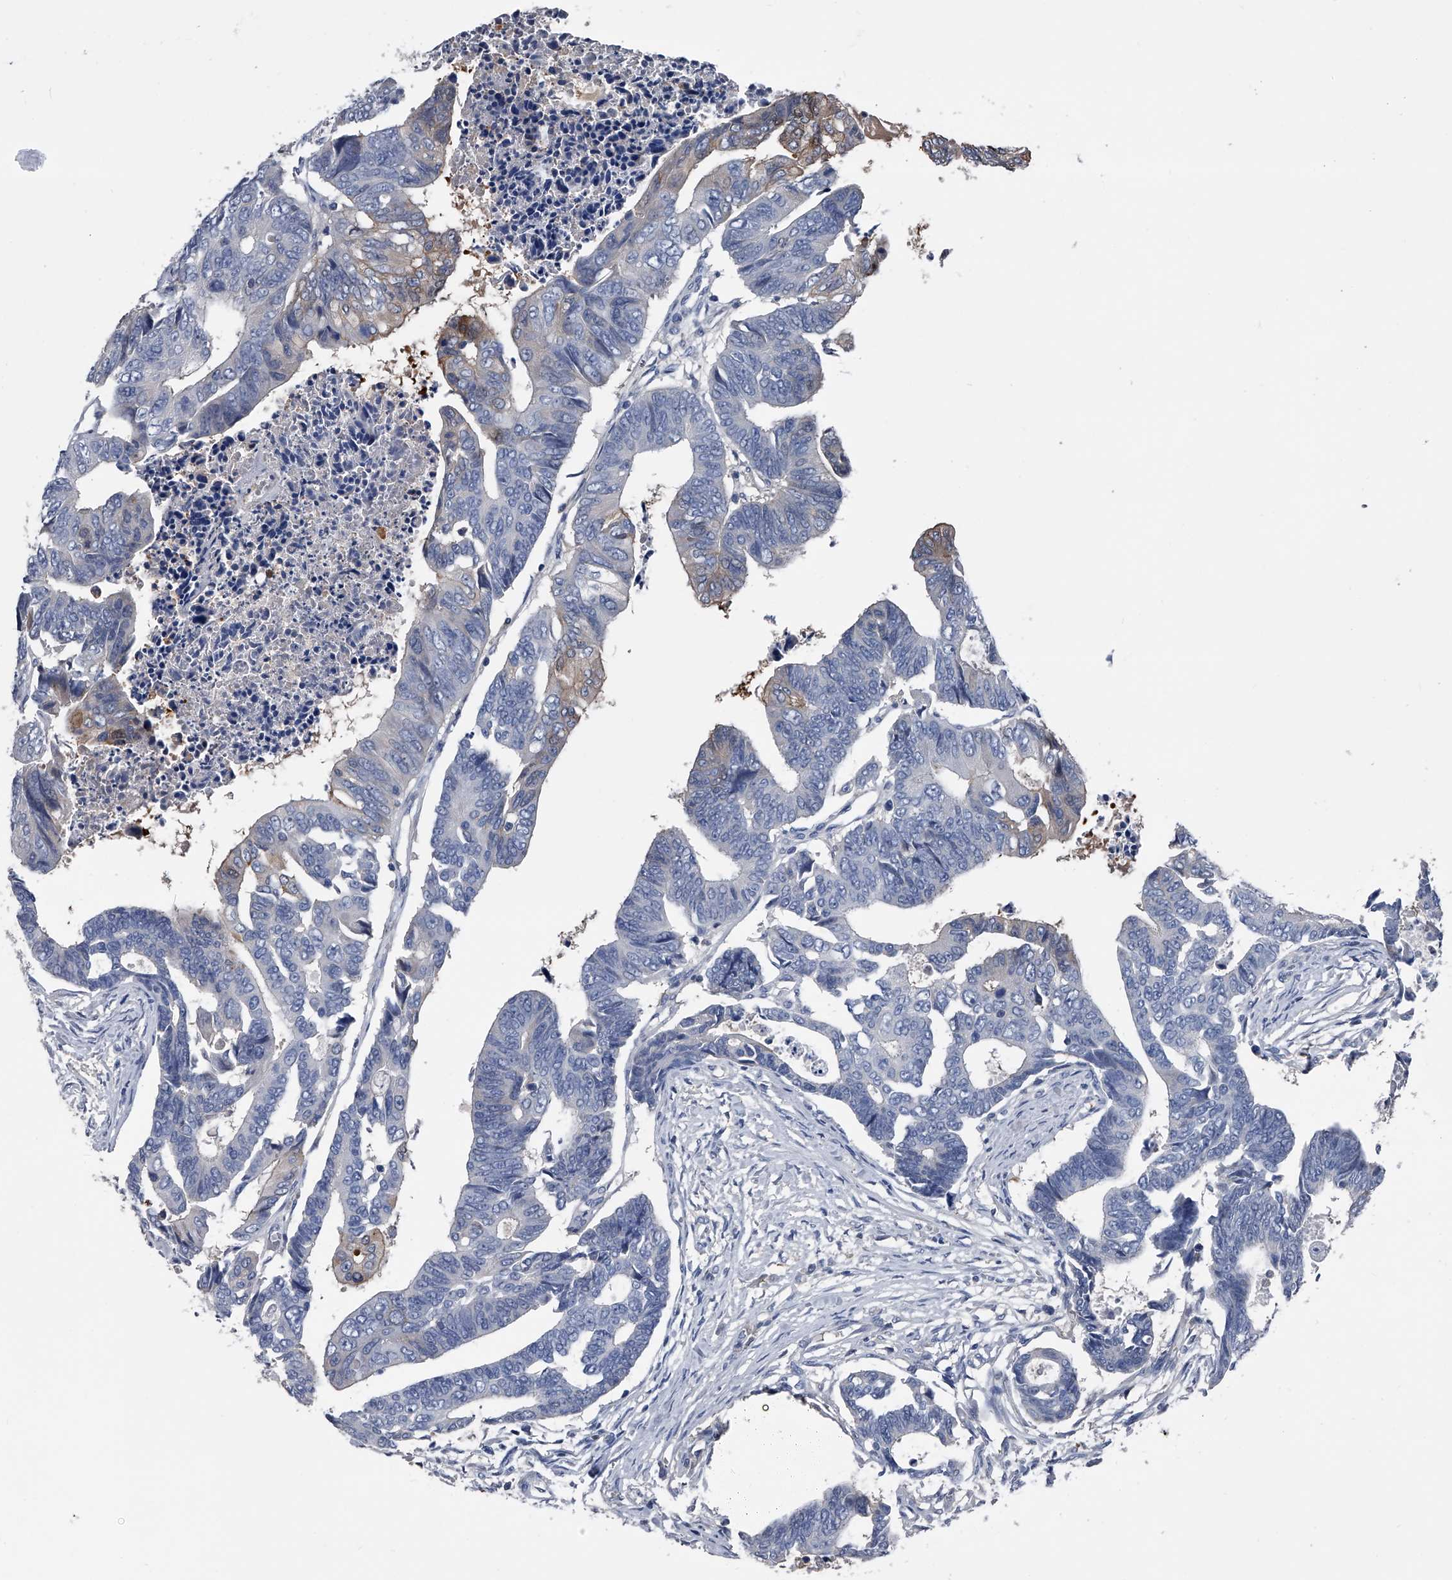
{"staining": {"intensity": "weak", "quantity": "<25%", "location": "cytoplasmic/membranous"}, "tissue": "colorectal cancer", "cell_type": "Tumor cells", "image_type": "cancer", "snomed": [{"axis": "morphology", "description": "Adenocarcinoma, NOS"}, {"axis": "topography", "description": "Rectum"}], "caption": "IHC histopathology image of neoplastic tissue: colorectal cancer stained with DAB displays no significant protein positivity in tumor cells.", "gene": "KIF13A", "patient": {"sex": "female", "age": 65}}